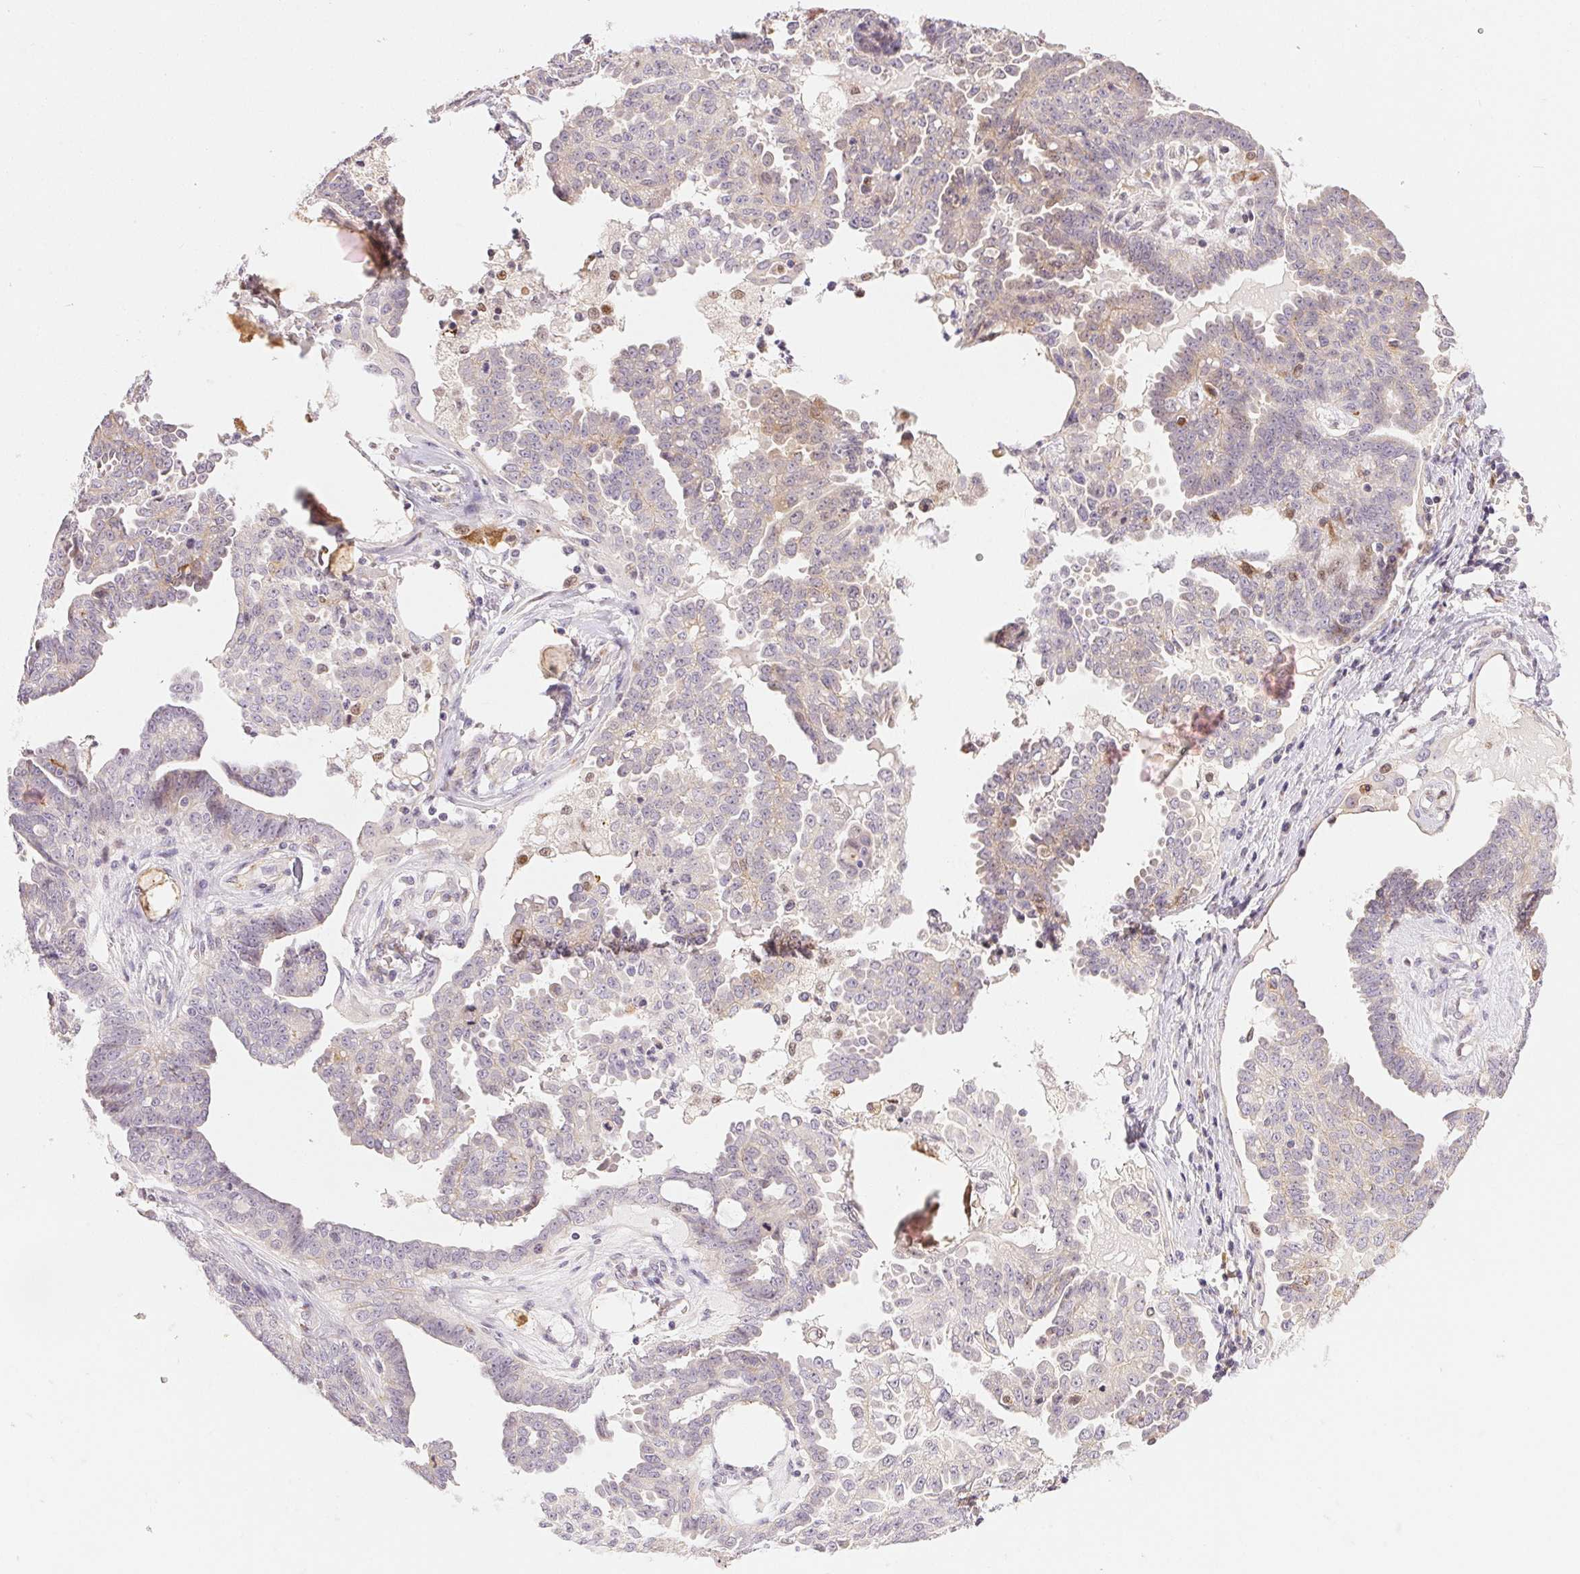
{"staining": {"intensity": "weak", "quantity": "<25%", "location": "cytoplasmic/membranous,nuclear"}, "tissue": "ovarian cancer", "cell_type": "Tumor cells", "image_type": "cancer", "snomed": [{"axis": "morphology", "description": "Cystadenocarcinoma, serous, NOS"}, {"axis": "topography", "description": "Ovary"}], "caption": "There is no significant expression in tumor cells of ovarian cancer.", "gene": "RPGRIP1", "patient": {"sex": "female", "age": 71}}